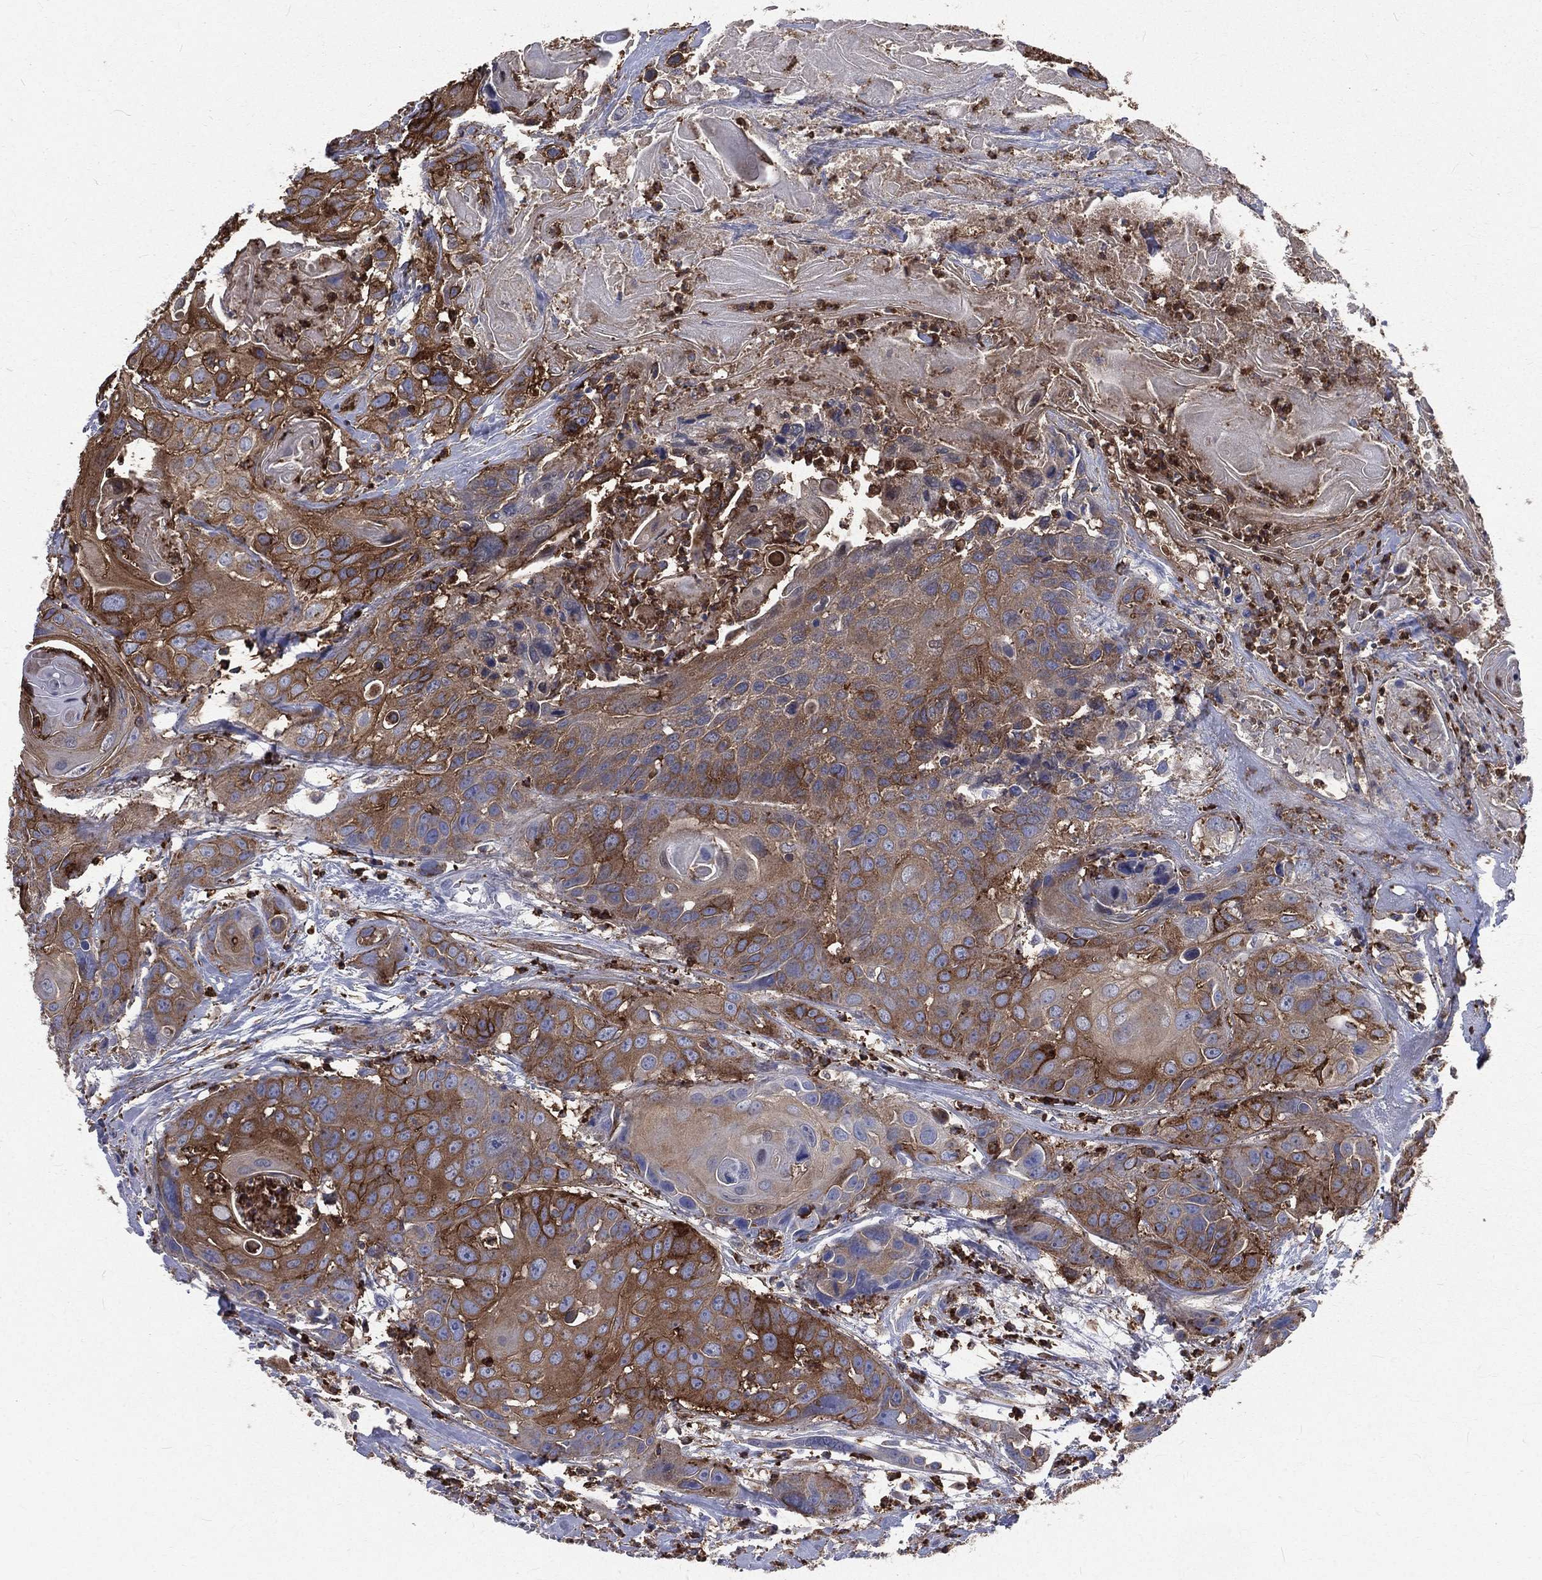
{"staining": {"intensity": "strong", "quantity": "25%-75%", "location": "cytoplasmic/membranous"}, "tissue": "head and neck cancer", "cell_type": "Tumor cells", "image_type": "cancer", "snomed": [{"axis": "morphology", "description": "Squamous cell carcinoma, NOS"}, {"axis": "topography", "description": "Oral tissue"}, {"axis": "topography", "description": "Head-Neck"}], "caption": "Squamous cell carcinoma (head and neck) stained with a protein marker exhibits strong staining in tumor cells.", "gene": "BASP1", "patient": {"sex": "male", "age": 56}}